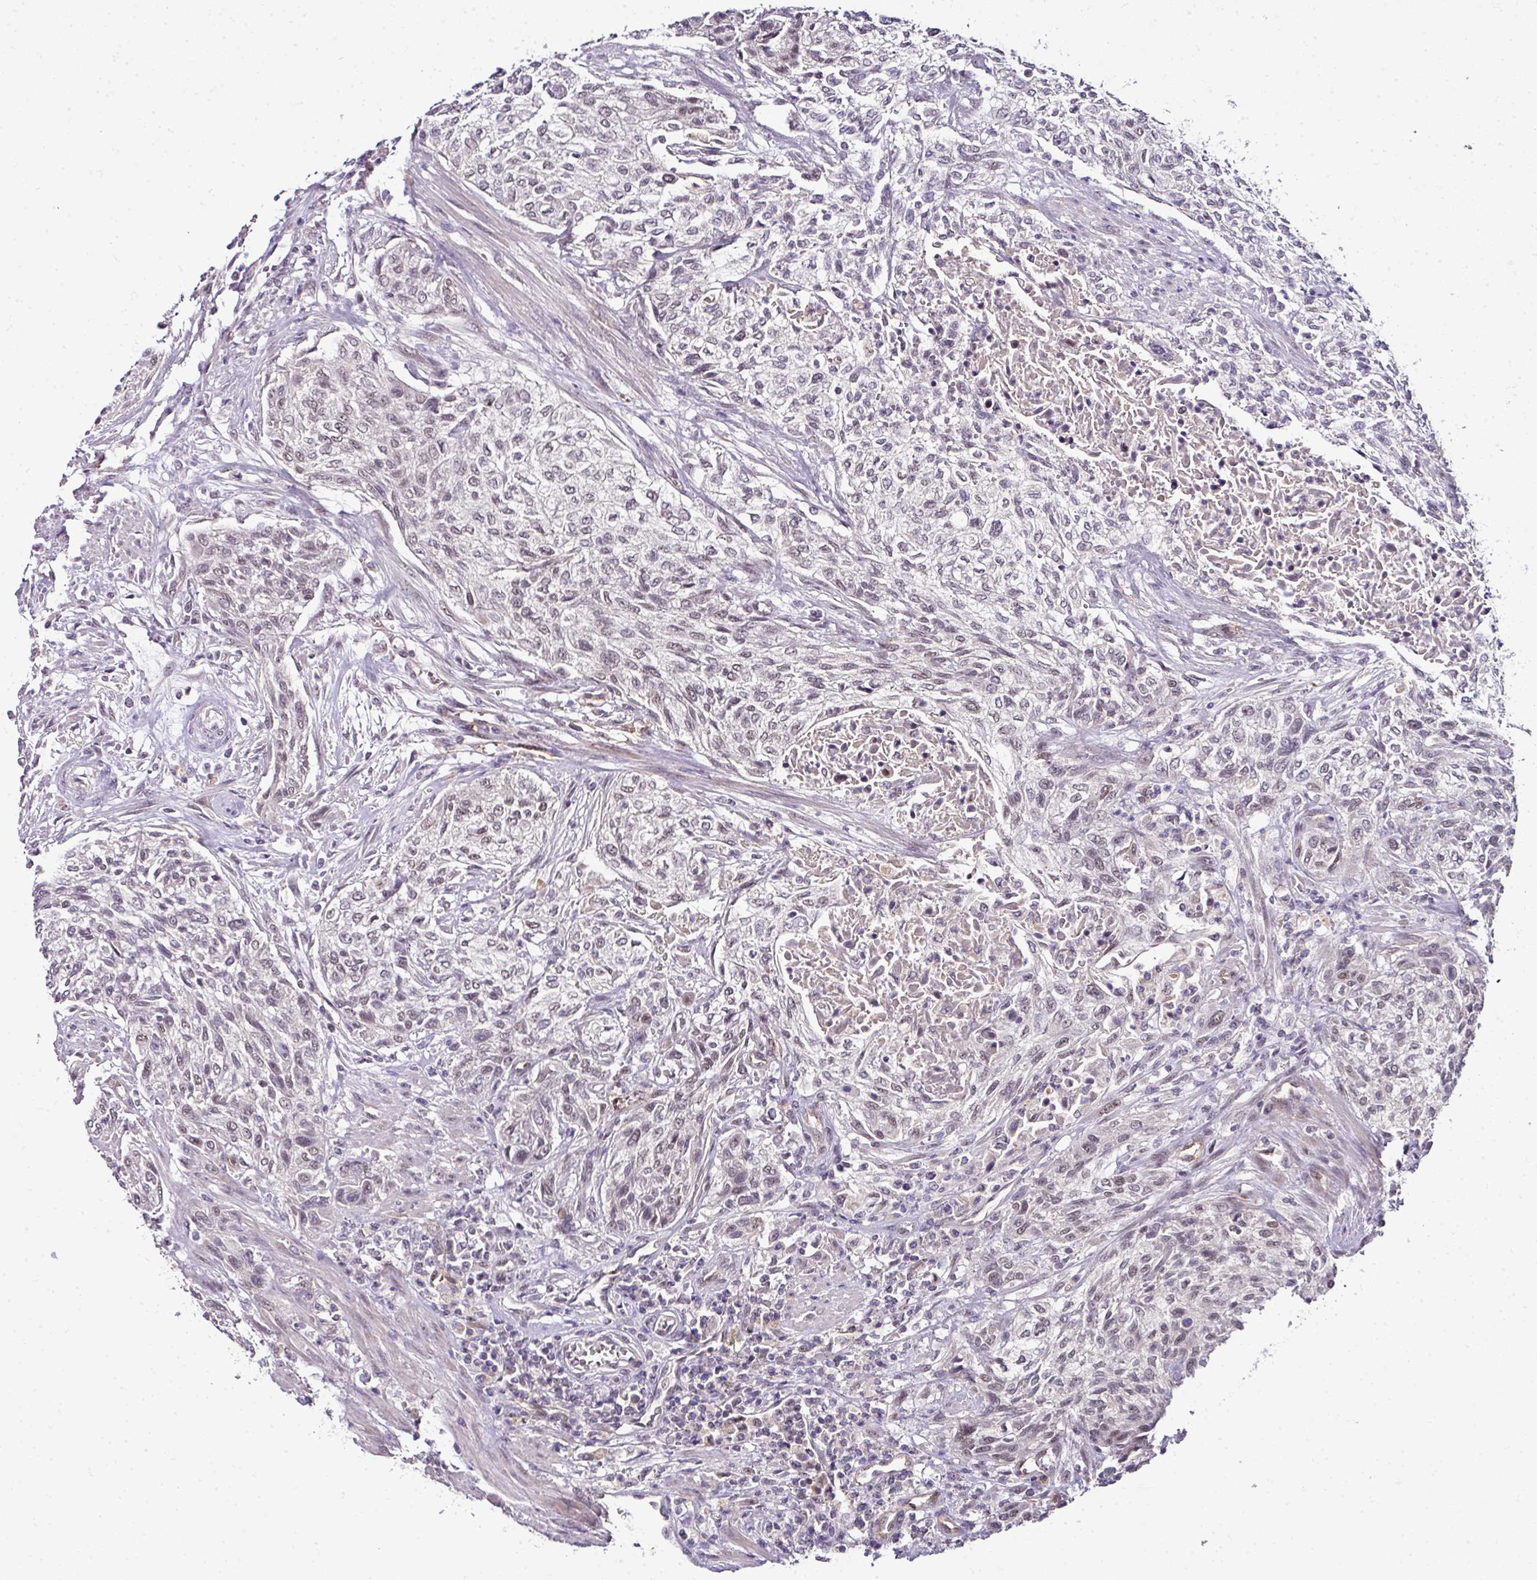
{"staining": {"intensity": "negative", "quantity": "none", "location": "none"}, "tissue": "urothelial cancer", "cell_type": "Tumor cells", "image_type": "cancer", "snomed": [{"axis": "morphology", "description": "Normal tissue, NOS"}, {"axis": "morphology", "description": "Urothelial carcinoma, NOS"}, {"axis": "topography", "description": "Urinary bladder"}, {"axis": "topography", "description": "Peripheral nerve tissue"}], "caption": "A high-resolution micrograph shows immunohistochemistry staining of transitional cell carcinoma, which exhibits no significant positivity in tumor cells.", "gene": "NAPSA", "patient": {"sex": "male", "age": 35}}